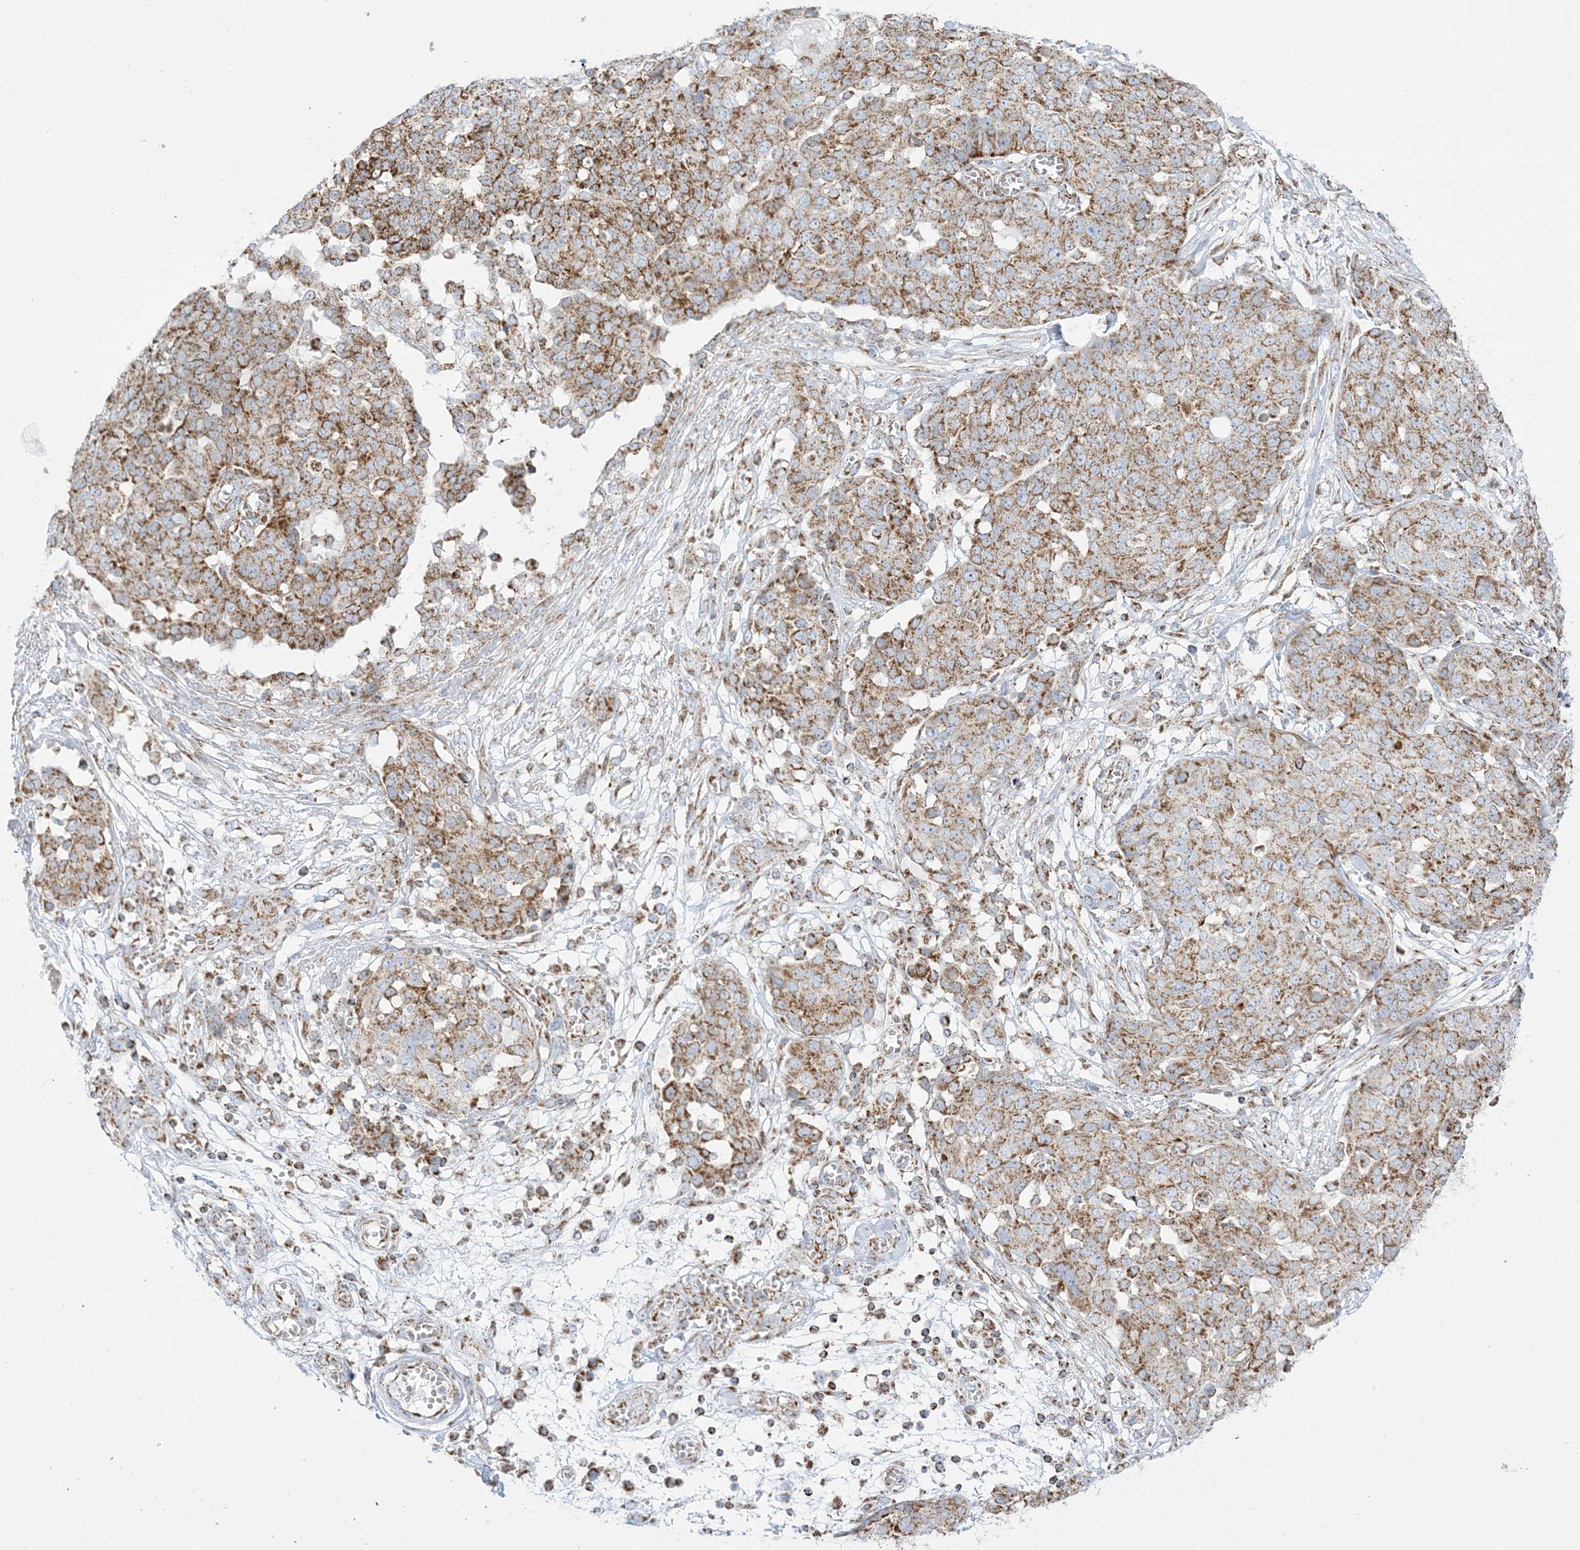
{"staining": {"intensity": "moderate", "quantity": ">75%", "location": "cytoplasmic/membranous"}, "tissue": "ovarian cancer", "cell_type": "Tumor cells", "image_type": "cancer", "snomed": [{"axis": "morphology", "description": "Cystadenocarcinoma, serous, NOS"}, {"axis": "topography", "description": "Soft tissue"}, {"axis": "topography", "description": "Ovary"}], "caption": "Protein staining displays moderate cytoplasmic/membranous positivity in about >75% of tumor cells in ovarian cancer (serous cystadenocarcinoma). The protein is shown in brown color, while the nuclei are stained blue.", "gene": "MRPS36", "patient": {"sex": "female", "age": 57}}